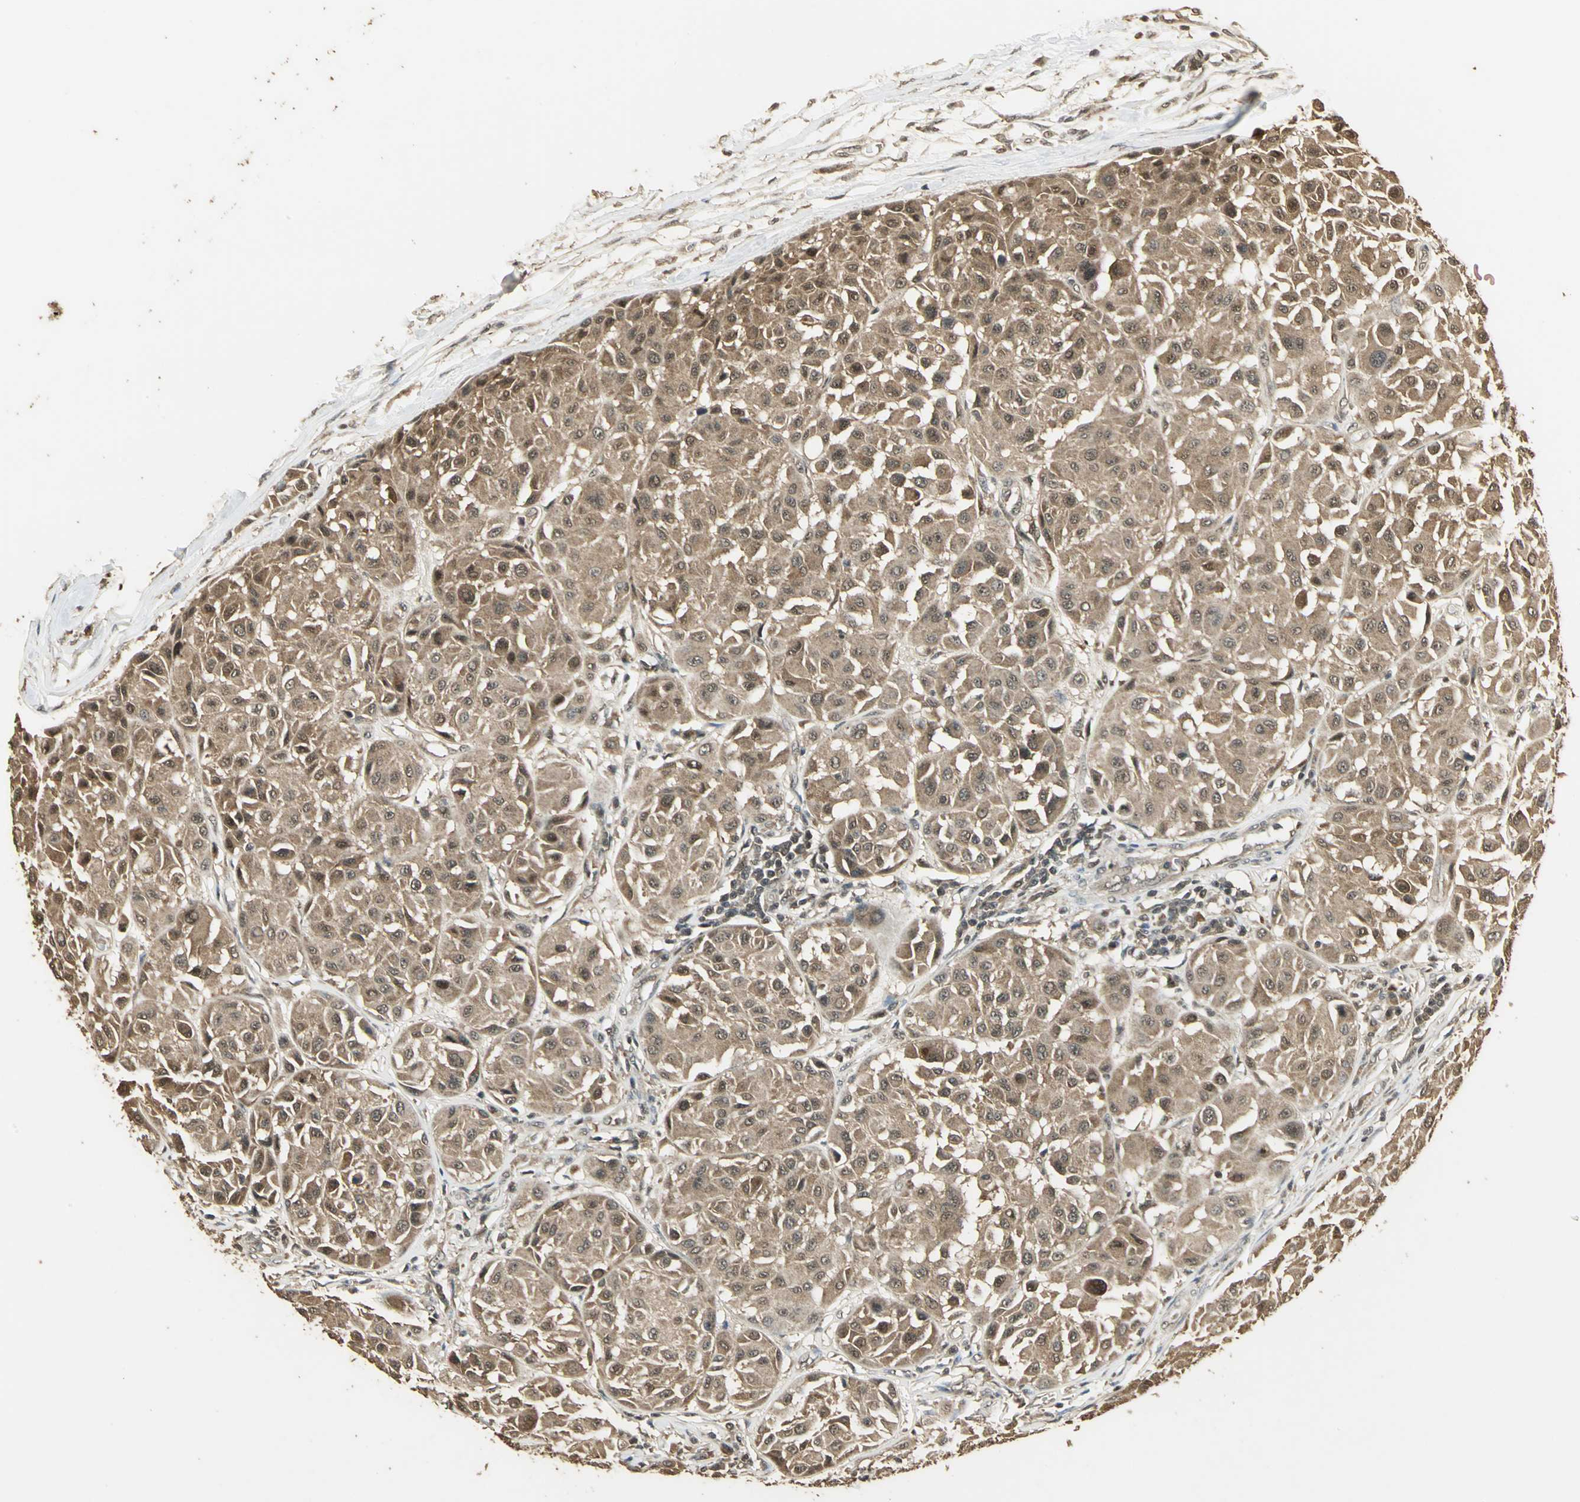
{"staining": {"intensity": "moderate", "quantity": ">75%", "location": "cytoplasmic/membranous"}, "tissue": "melanoma", "cell_type": "Tumor cells", "image_type": "cancer", "snomed": [{"axis": "morphology", "description": "Malignant melanoma, Metastatic site"}, {"axis": "topography", "description": "Soft tissue"}], "caption": "A brown stain shows moderate cytoplasmic/membranous positivity of a protein in melanoma tumor cells.", "gene": "UCHL5", "patient": {"sex": "male", "age": 41}}